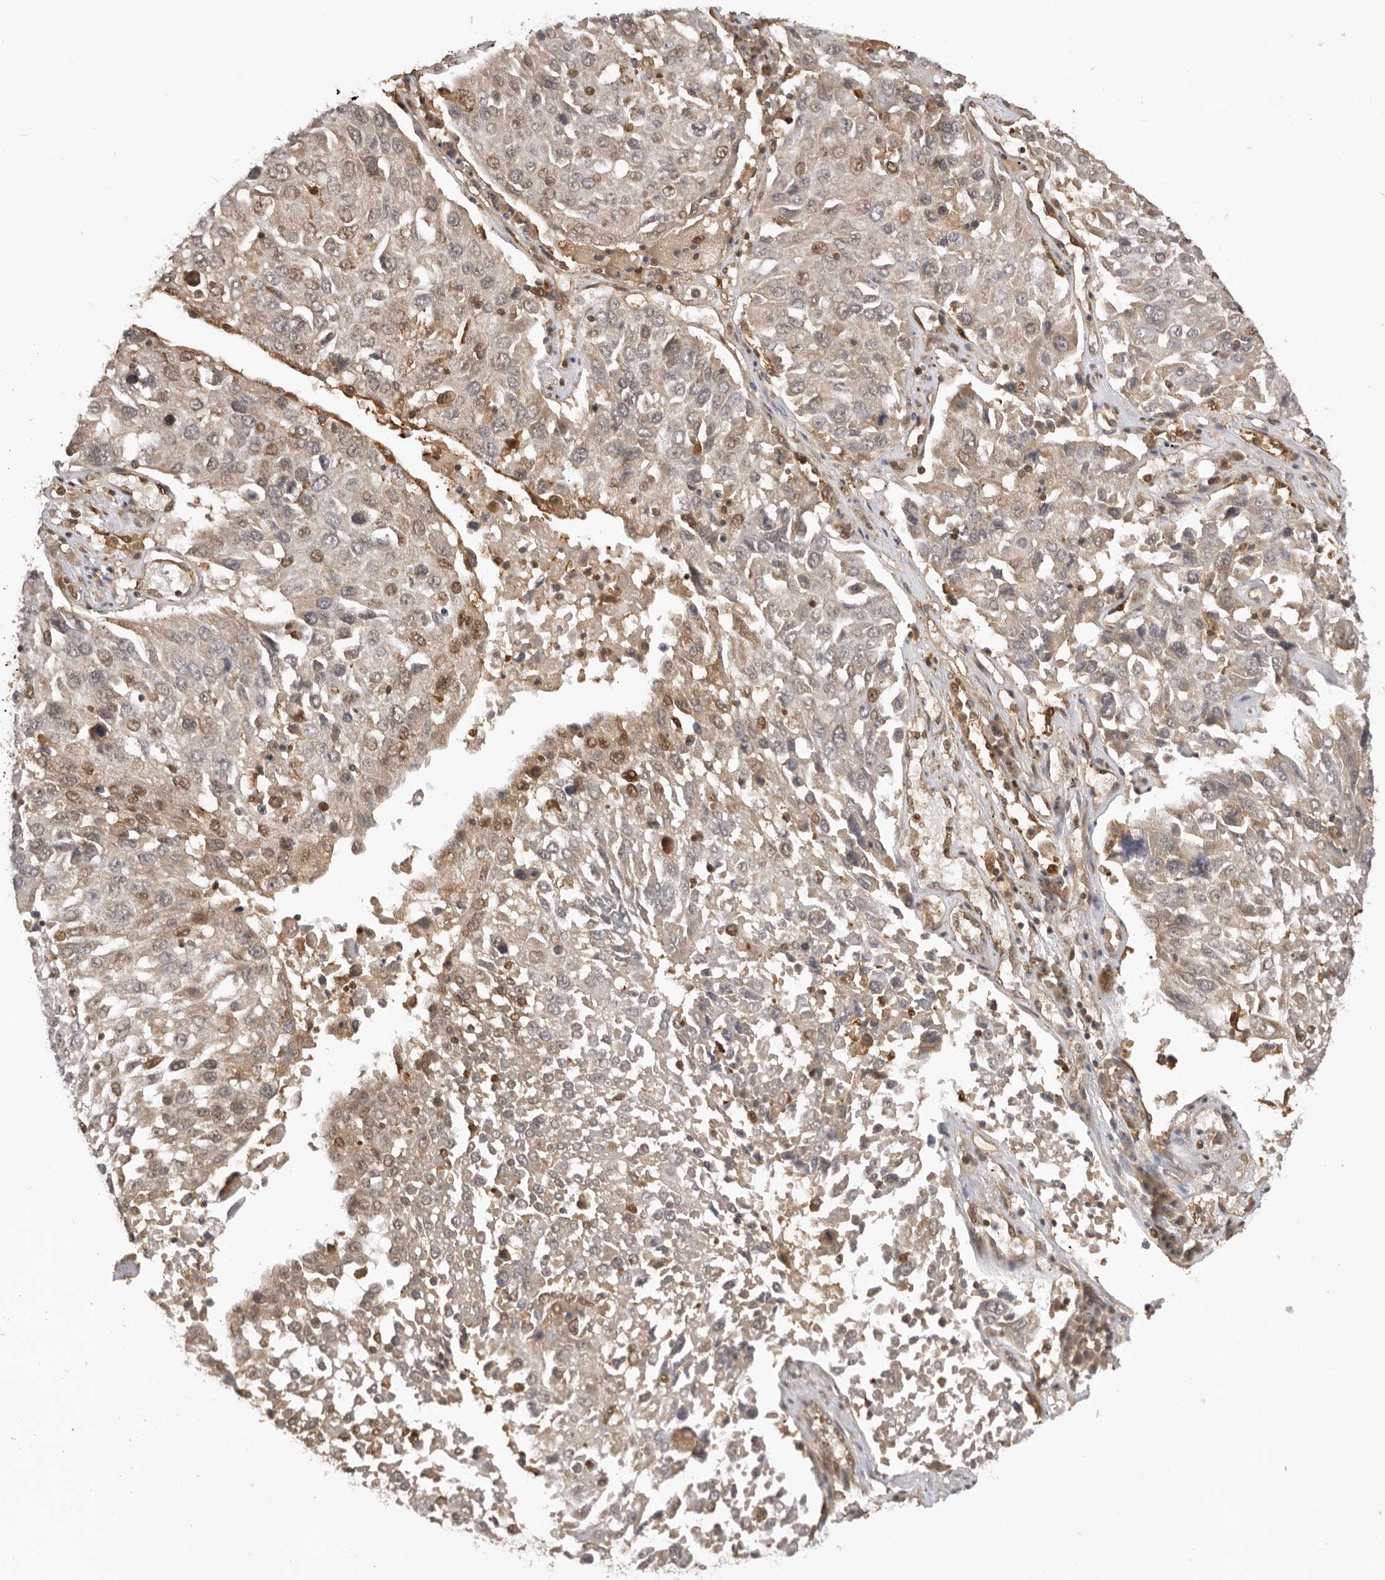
{"staining": {"intensity": "moderate", "quantity": "25%-75%", "location": "nuclear"}, "tissue": "lung cancer", "cell_type": "Tumor cells", "image_type": "cancer", "snomed": [{"axis": "morphology", "description": "Squamous cell carcinoma, NOS"}, {"axis": "topography", "description": "Lung"}], "caption": "Immunohistochemical staining of lung cancer (squamous cell carcinoma) demonstrates moderate nuclear protein expression in about 25%-75% of tumor cells.", "gene": "ADPRS", "patient": {"sex": "male", "age": 65}}